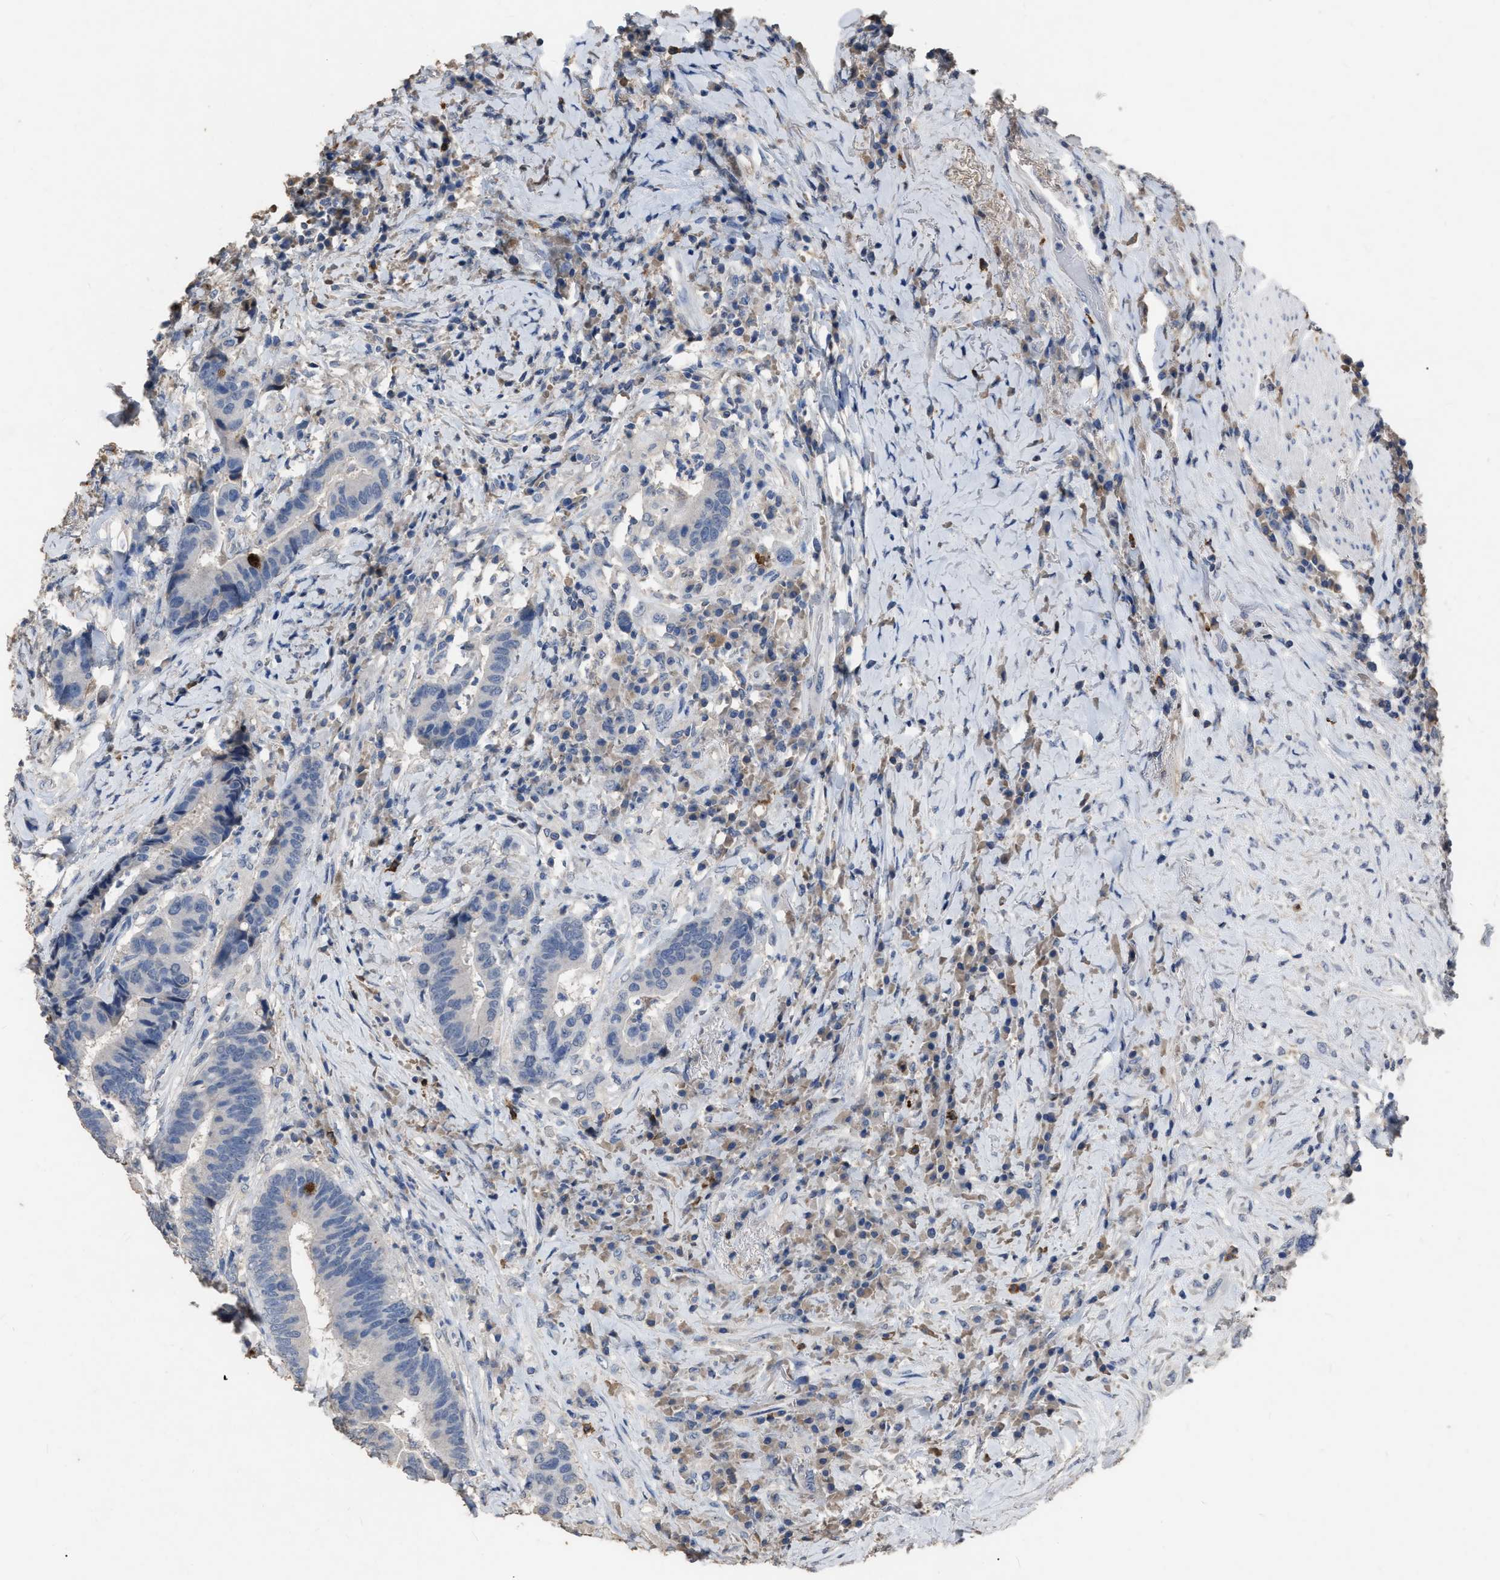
{"staining": {"intensity": "negative", "quantity": "none", "location": "none"}, "tissue": "colorectal cancer", "cell_type": "Tumor cells", "image_type": "cancer", "snomed": [{"axis": "morphology", "description": "Adenocarcinoma, NOS"}, {"axis": "topography", "description": "Rectum"}], "caption": "Human colorectal cancer stained for a protein using IHC demonstrates no staining in tumor cells.", "gene": "HABP2", "patient": {"sex": "female", "age": 89}}